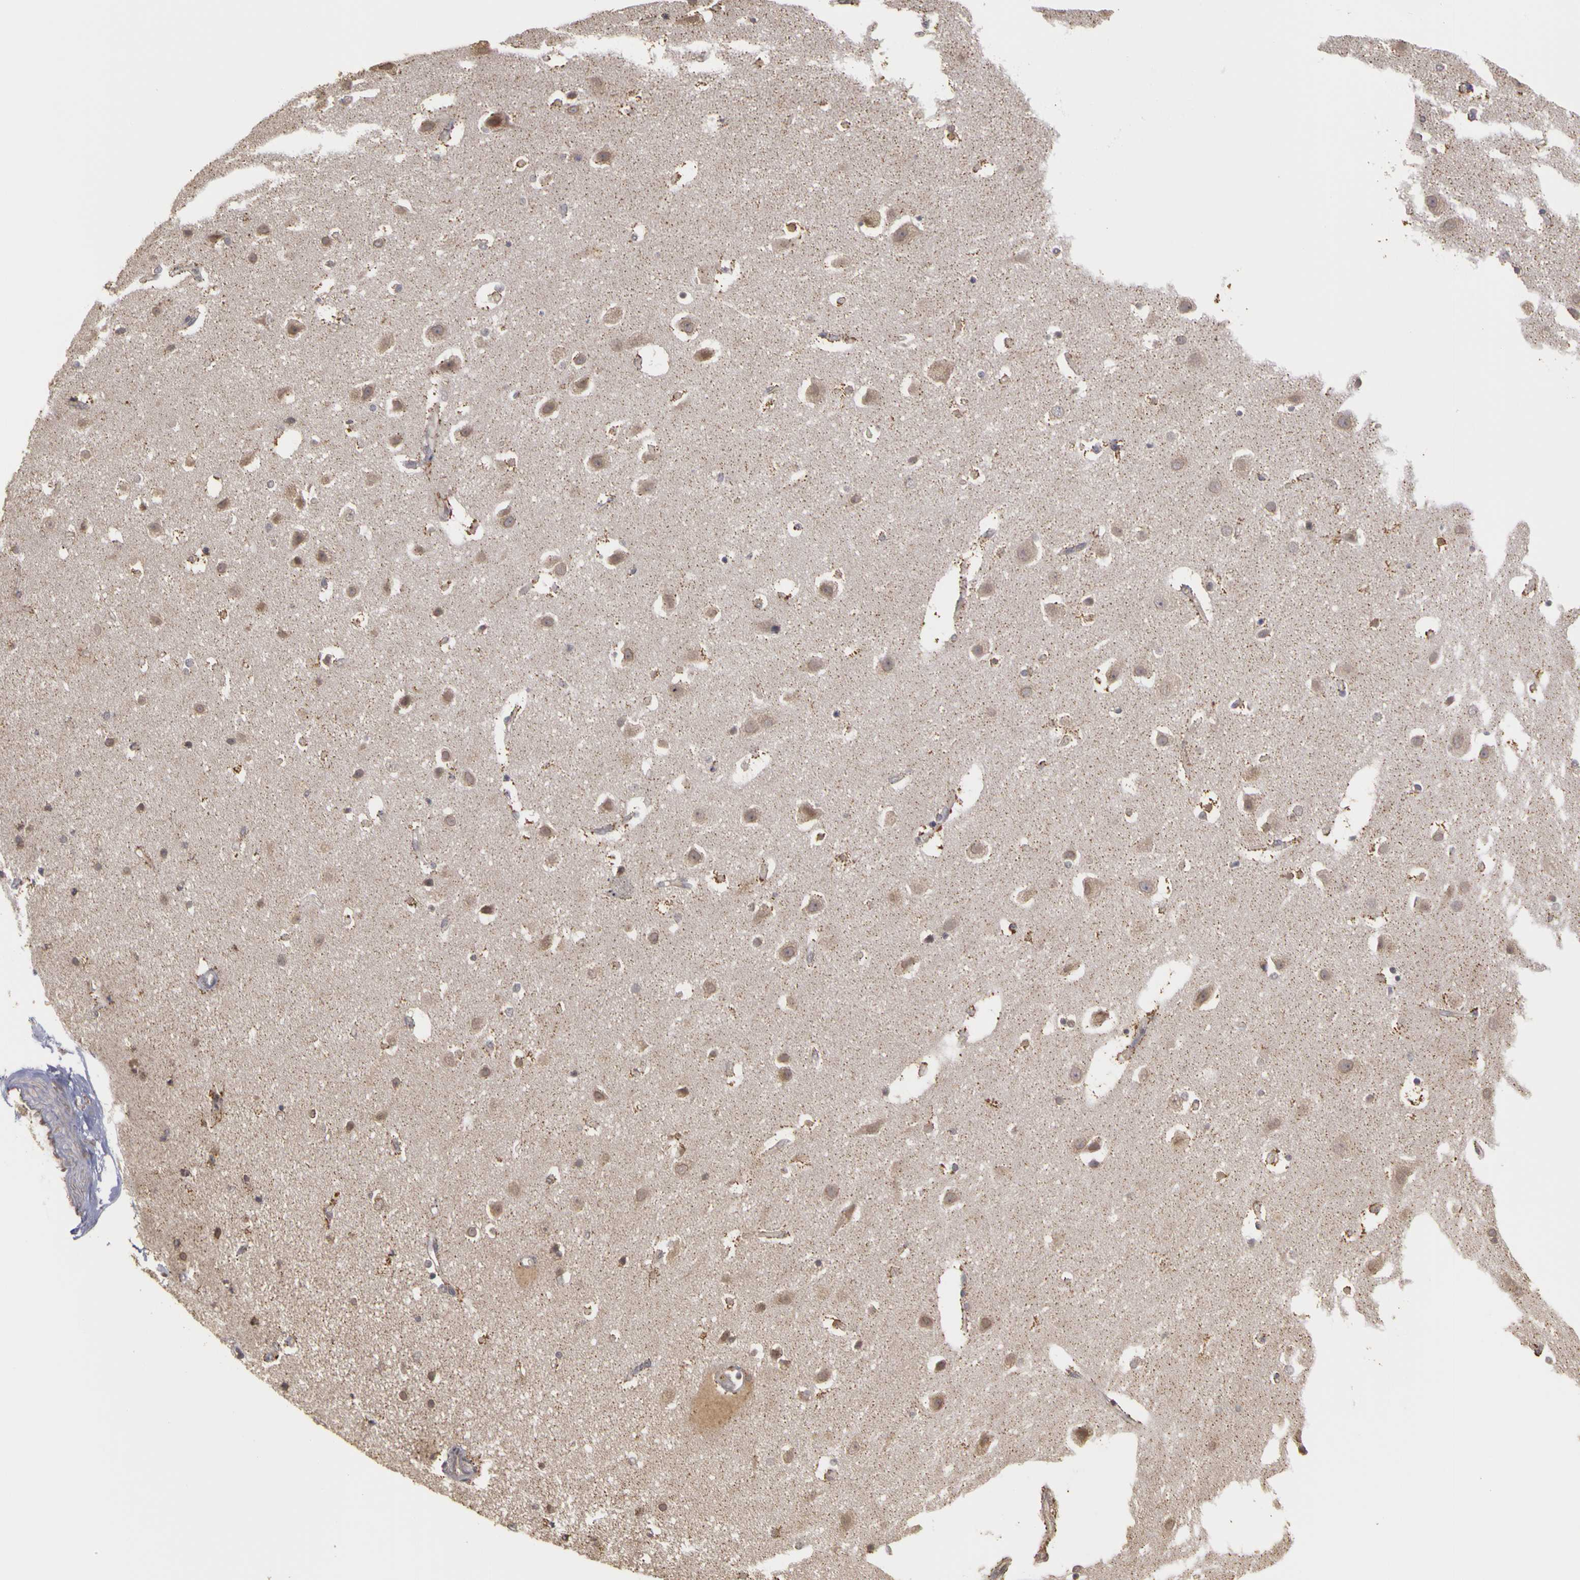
{"staining": {"intensity": "weak", "quantity": "25%-75%", "location": "cytoplasmic/membranous"}, "tissue": "caudate", "cell_type": "Glial cells", "image_type": "normal", "snomed": [{"axis": "morphology", "description": "Normal tissue, NOS"}, {"axis": "topography", "description": "Lateral ventricle wall"}], "caption": "Immunohistochemical staining of benign caudate displays weak cytoplasmic/membranous protein staining in approximately 25%-75% of glial cells.", "gene": "FRMD7", "patient": {"sex": "female", "age": 54}}